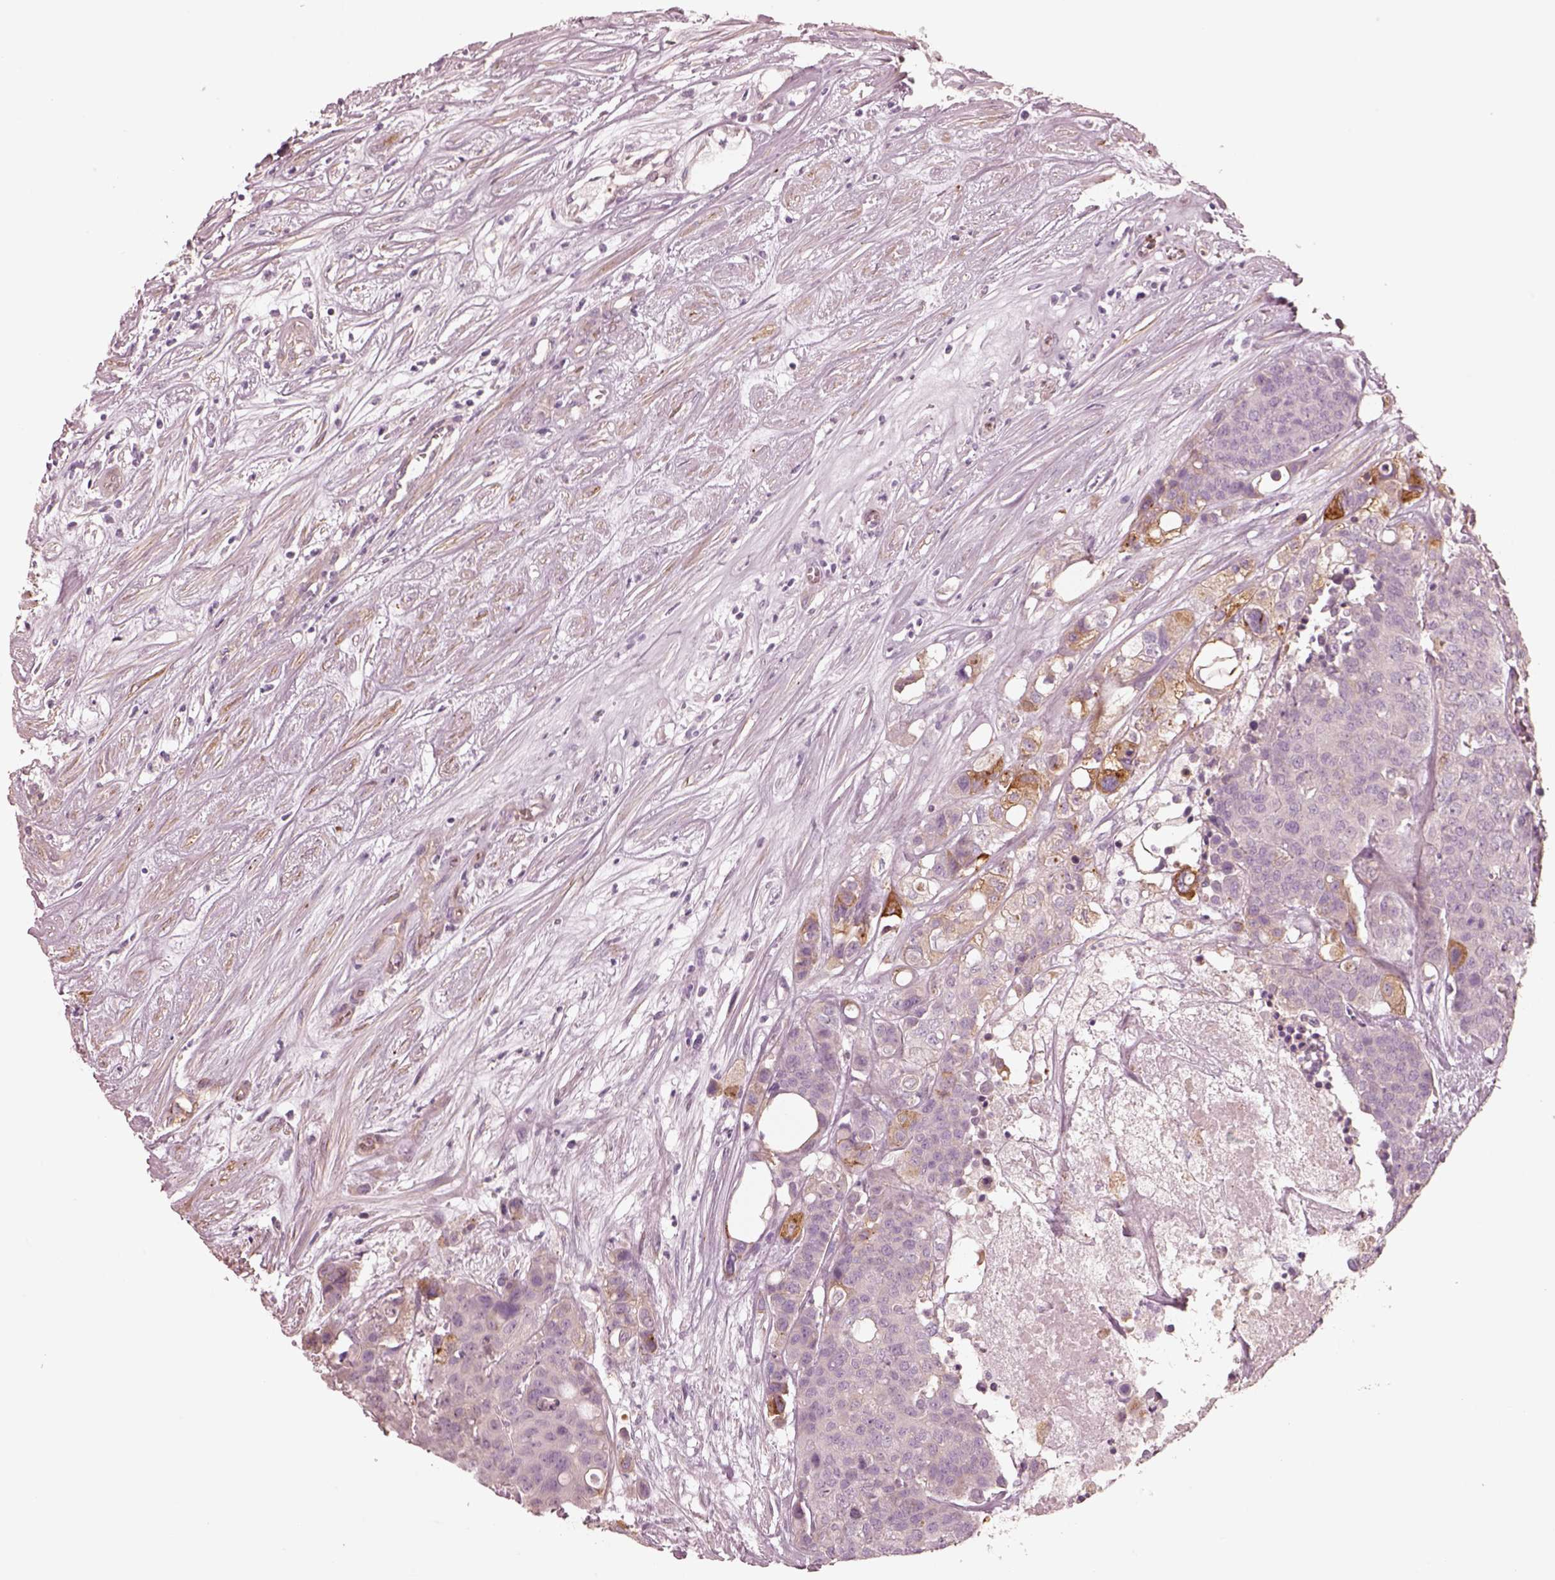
{"staining": {"intensity": "moderate", "quantity": "<25%", "location": "cytoplasmic/membranous"}, "tissue": "carcinoid", "cell_type": "Tumor cells", "image_type": "cancer", "snomed": [{"axis": "morphology", "description": "Carcinoid, malignant, NOS"}, {"axis": "topography", "description": "Colon"}], "caption": "Brown immunohistochemical staining in carcinoid (malignant) reveals moderate cytoplasmic/membranous positivity in about <25% of tumor cells. (DAB = brown stain, brightfield microscopy at high magnification).", "gene": "CRYM", "patient": {"sex": "male", "age": 81}}